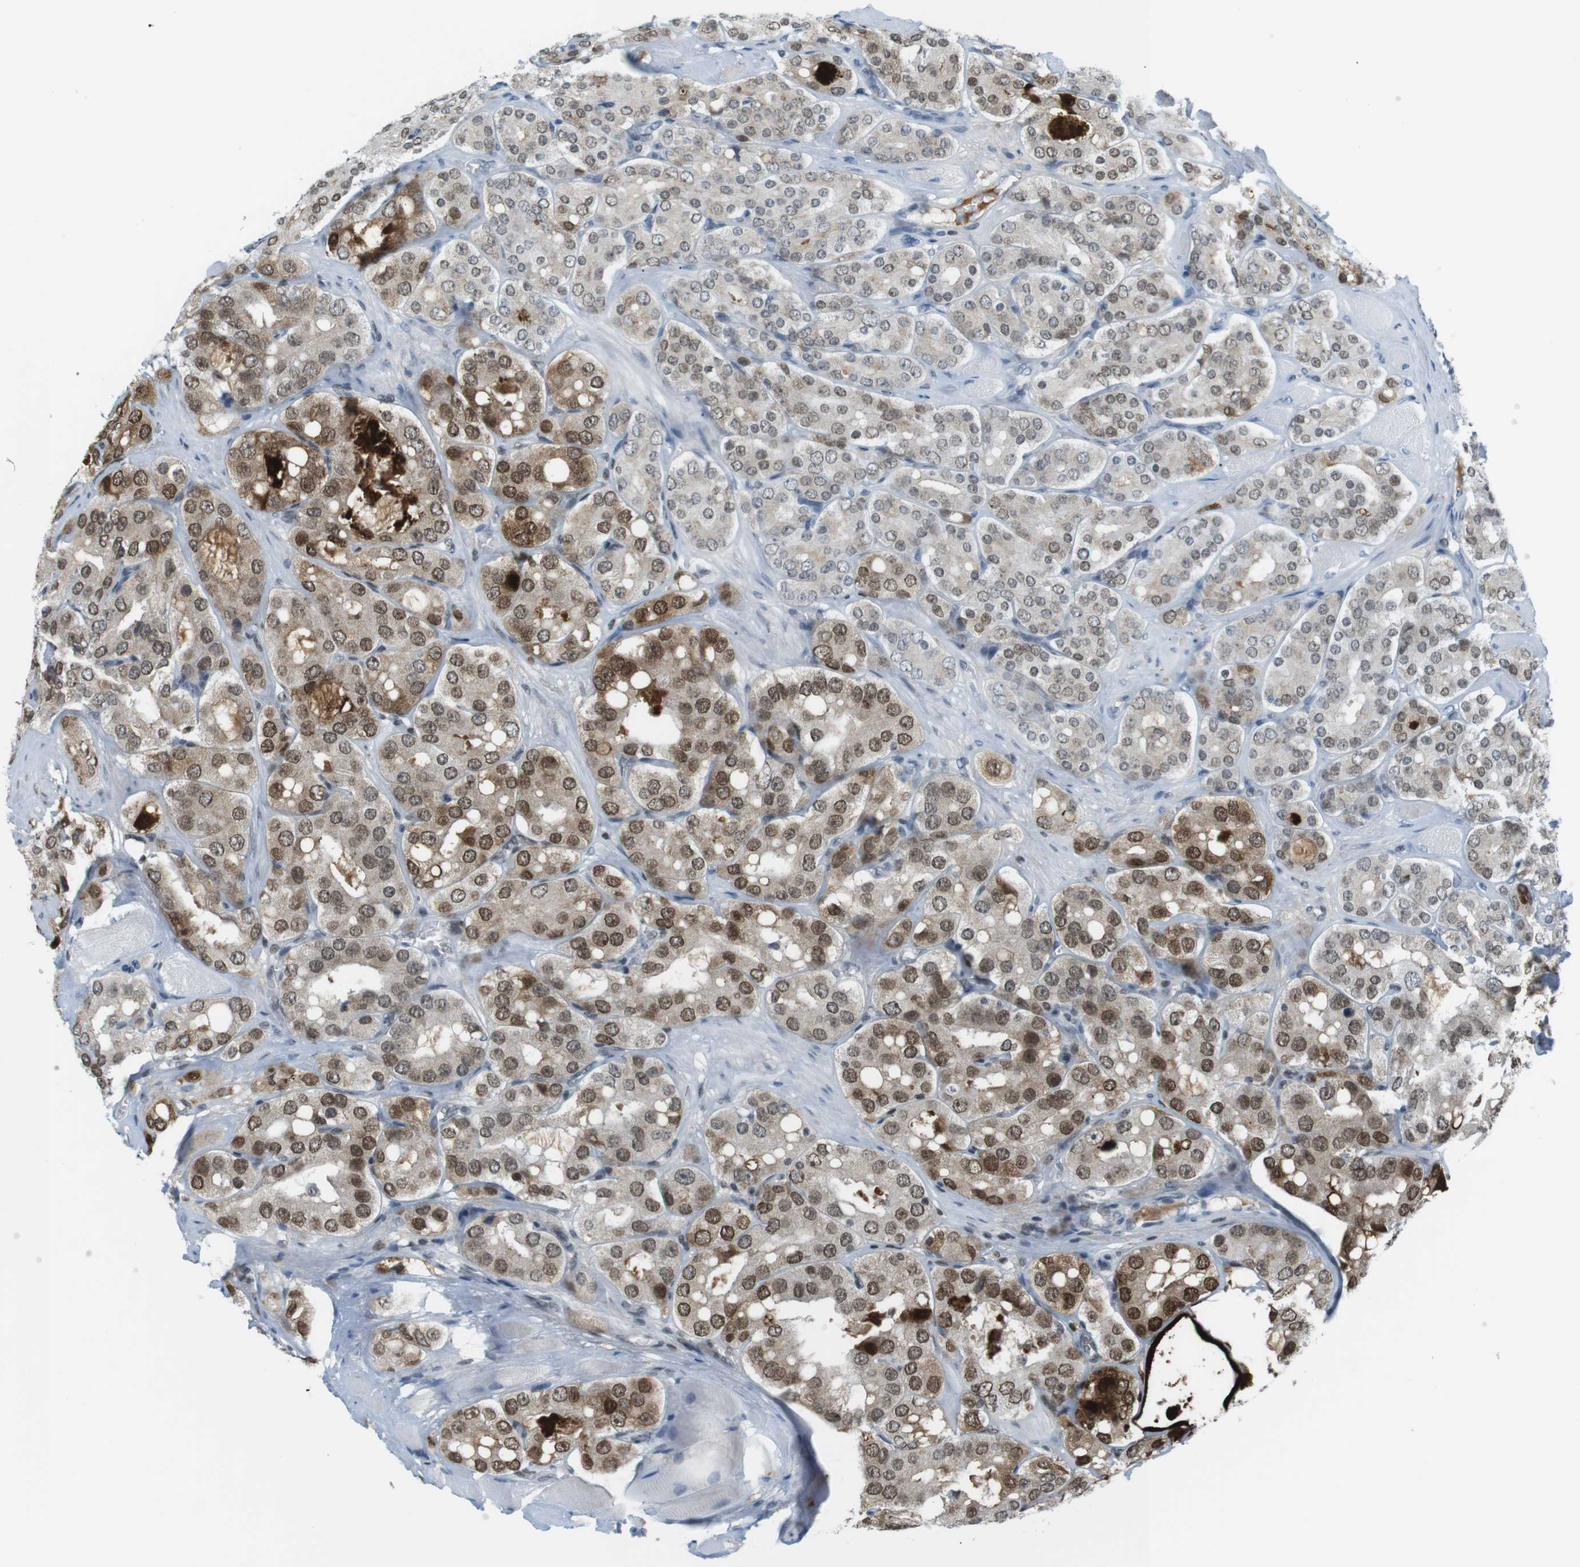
{"staining": {"intensity": "strong", "quantity": "25%-75%", "location": "cytoplasmic/membranous,nuclear"}, "tissue": "prostate cancer", "cell_type": "Tumor cells", "image_type": "cancer", "snomed": [{"axis": "morphology", "description": "Adenocarcinoma, High grade"}, {"axis": "topography", "description": "Prostate"}], "caption": "A micrograph of prostate cancer stained for a protein shows strong cytoplasmic/membranous and nuclear brown staining in tumor cells. Nuclei are stained in blue.", "gene": "AZGP1", "patient": {"sex": "male", "age": 65}}